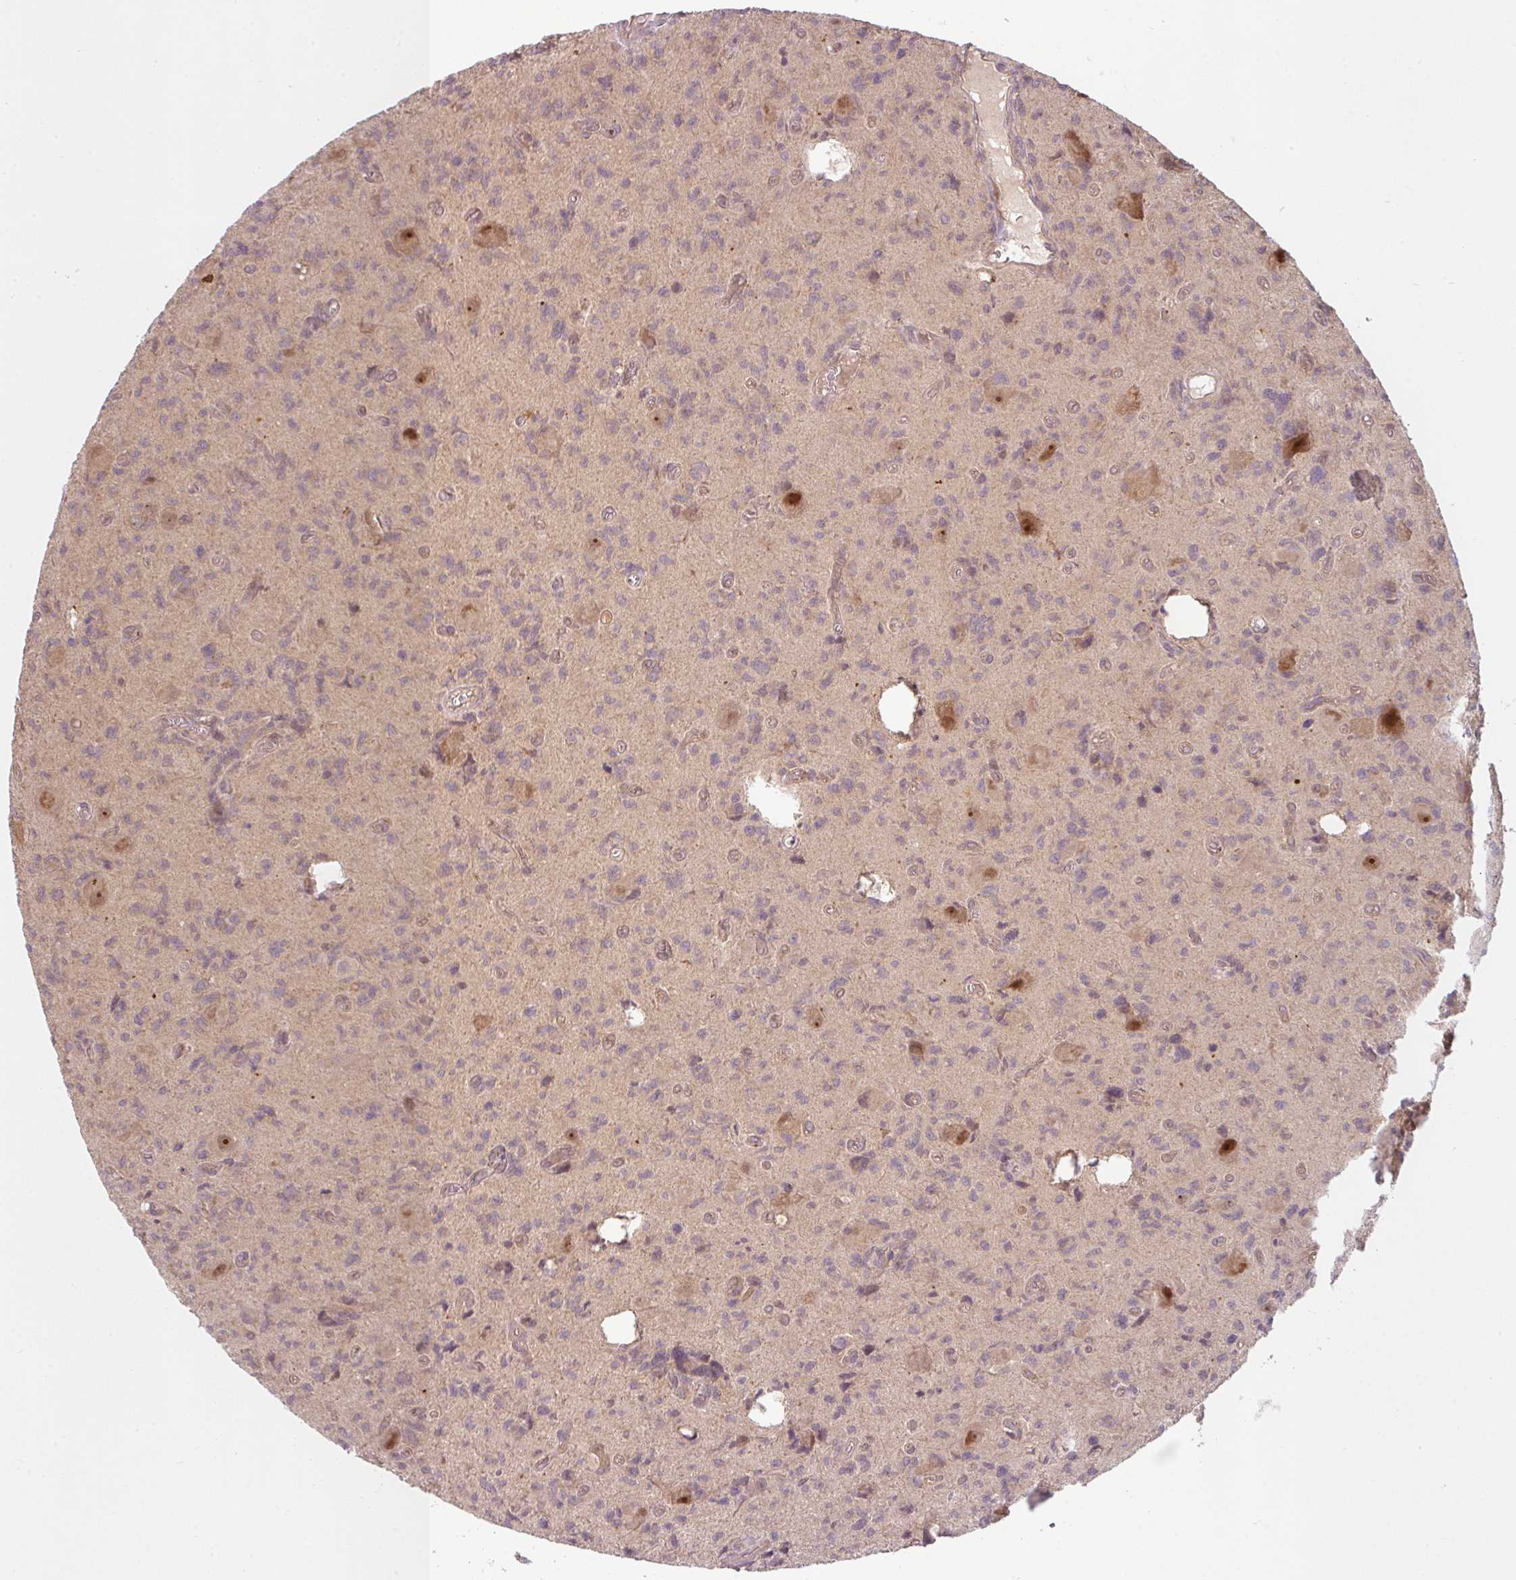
{"staining": {"intensity": "weak", "quantity": "<25%", "location": "cytoplasmic/membranous"}, "tissue": "glioma", "cell_type": "Tumor cells", "image_type": "cancer", "snomed": [{"axis": "morphology", "description": "Glioma, malignant, High grade"}, {"axis": "topography", "description": "Brain"}], "caption": "An immunohistochemistry micrograph of glioma is shown. There is no staining in tumor cells of glioma.", "gene": "RNF31", "patient": {"sex": "male", "age": 76}}